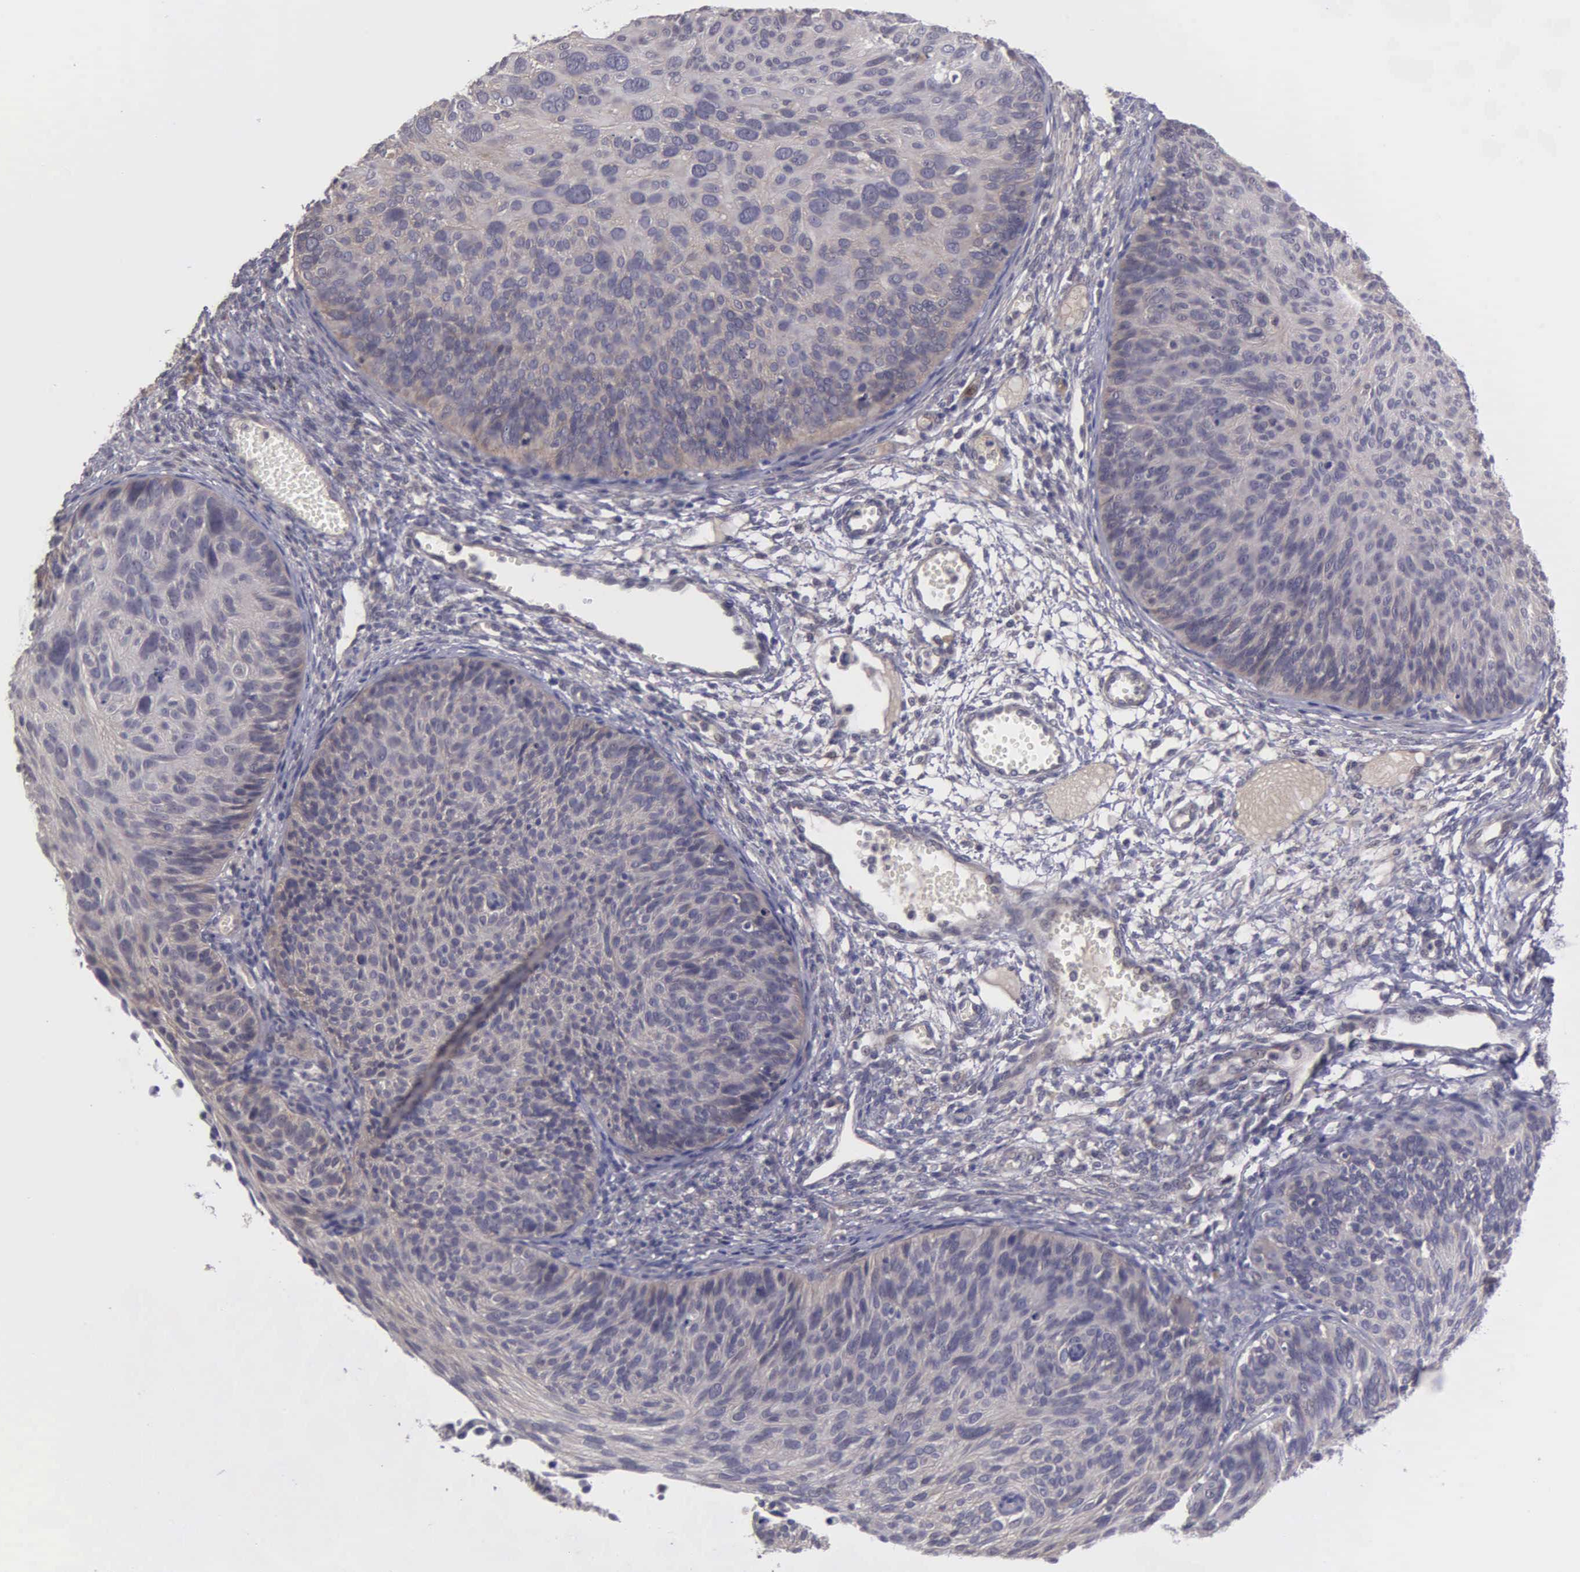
{"staining": {"intensity": "weak", "quantity": ">75%", "location": "cytoplasmic/membranous"}, "tissue": "cervical cancer", "cell_type": "Tumor cells", "image_type": "cancer", "snomed": [{"axis": "morphology", "description": "Squamous cell carcinoma, NOS"}, {"axis": "topography", "description": "Cervix"}], "caption": "Immunohistochemical staining of squamous cell carcinoma (cervical) shows weak cytoplasmic/membranous protein staining in approximately >75% of tumor cells.", "gene": "RTL10", "patient": {"sex": "female", "age": 36}}